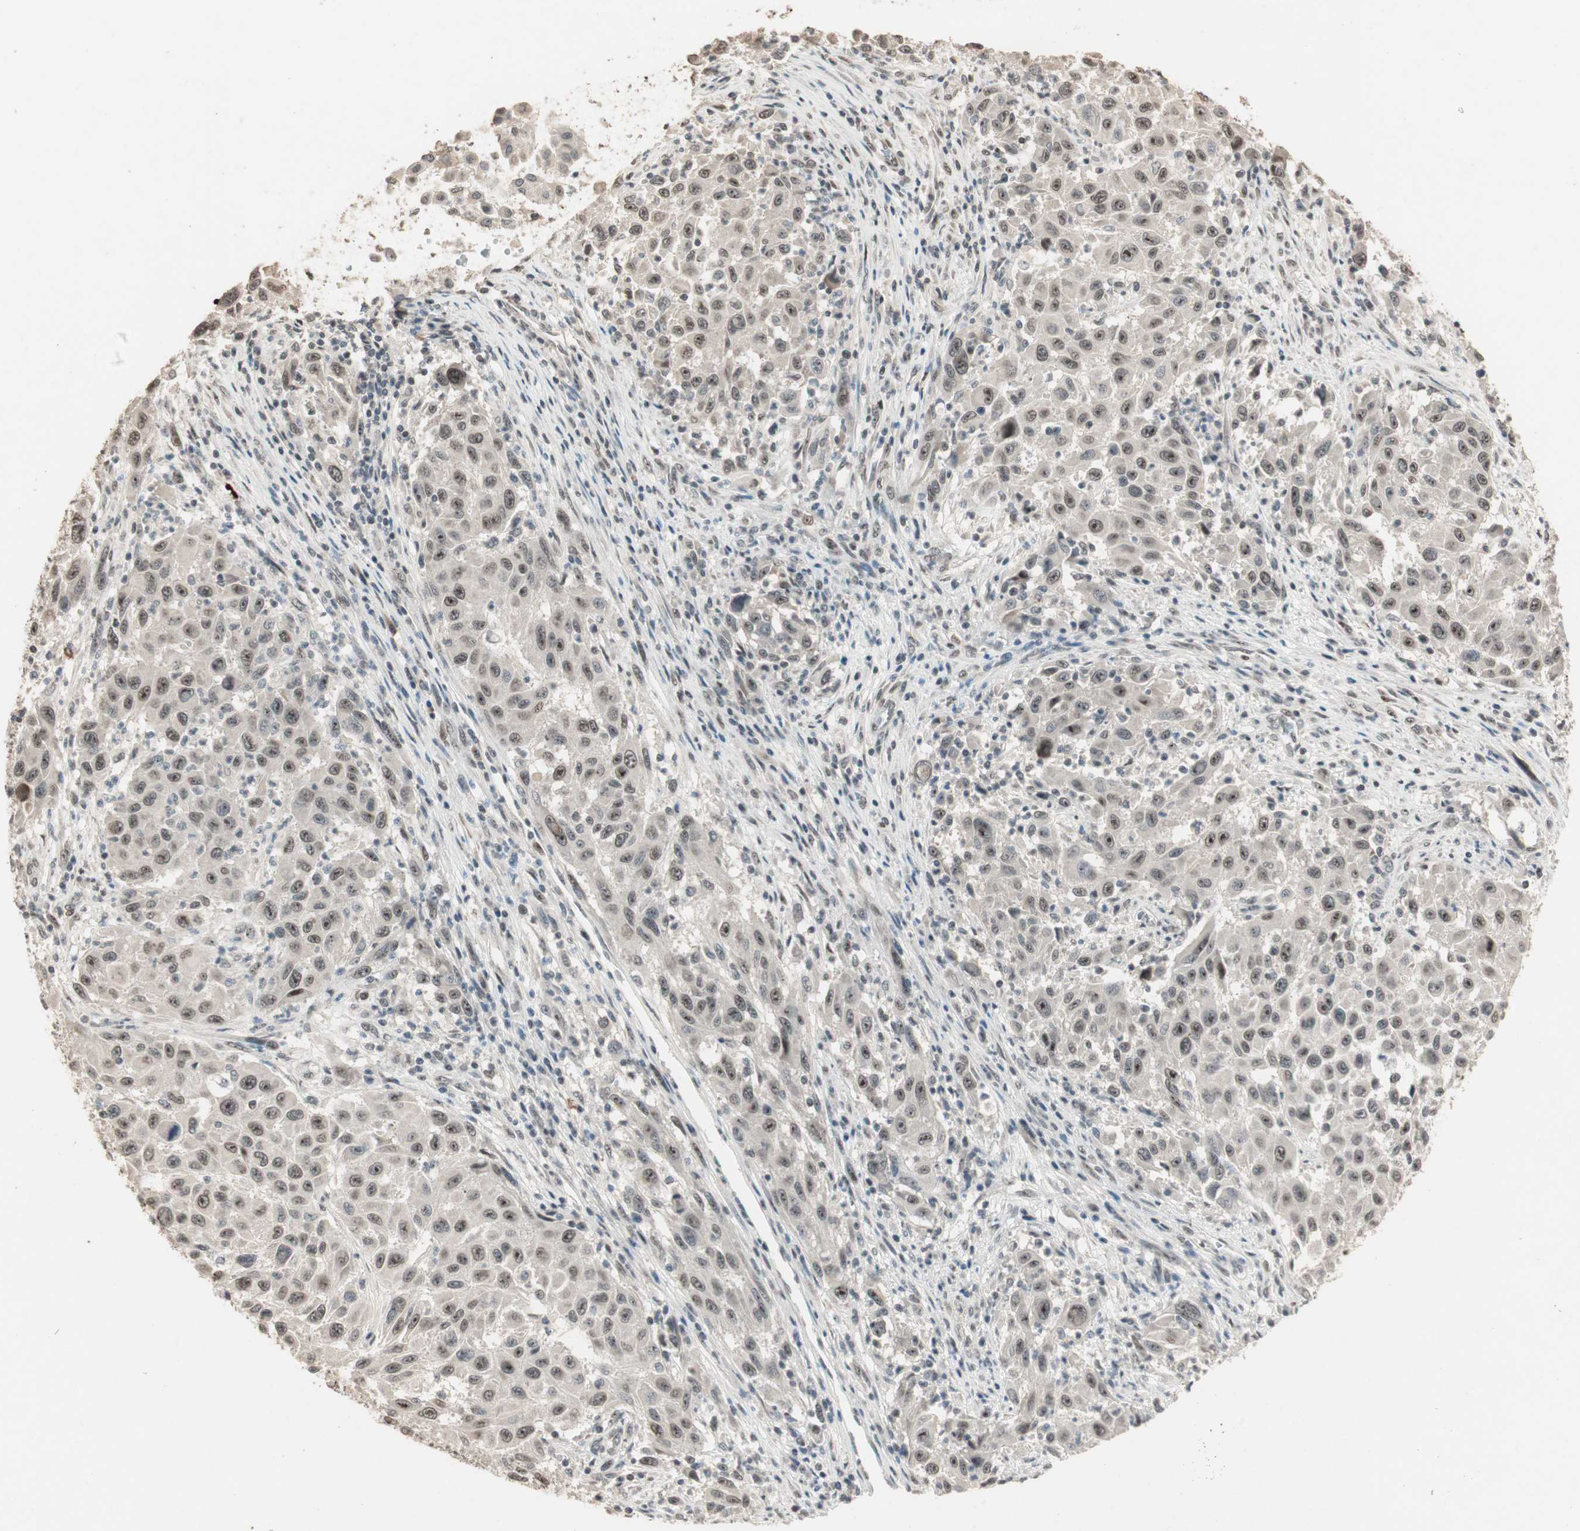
{"staining": {"intensity": "weak", "quantity": ">75%", "location": "nuclear"}, "tissue": "melanoma", "cell_type": "Tumor cells", "image_type": "cancer", "snomed": [{"axis": "morphology", "description": "Malignant melanoma, Metastatic site"}, {"axis": "topography", "description": "Lymph node"}], "caption": "A brown stain highlights weak nuclear staining of a protein in human melanoma tumor cells.", "gene": "ETV4", "patient": {"sex": "male", "age": 61}}